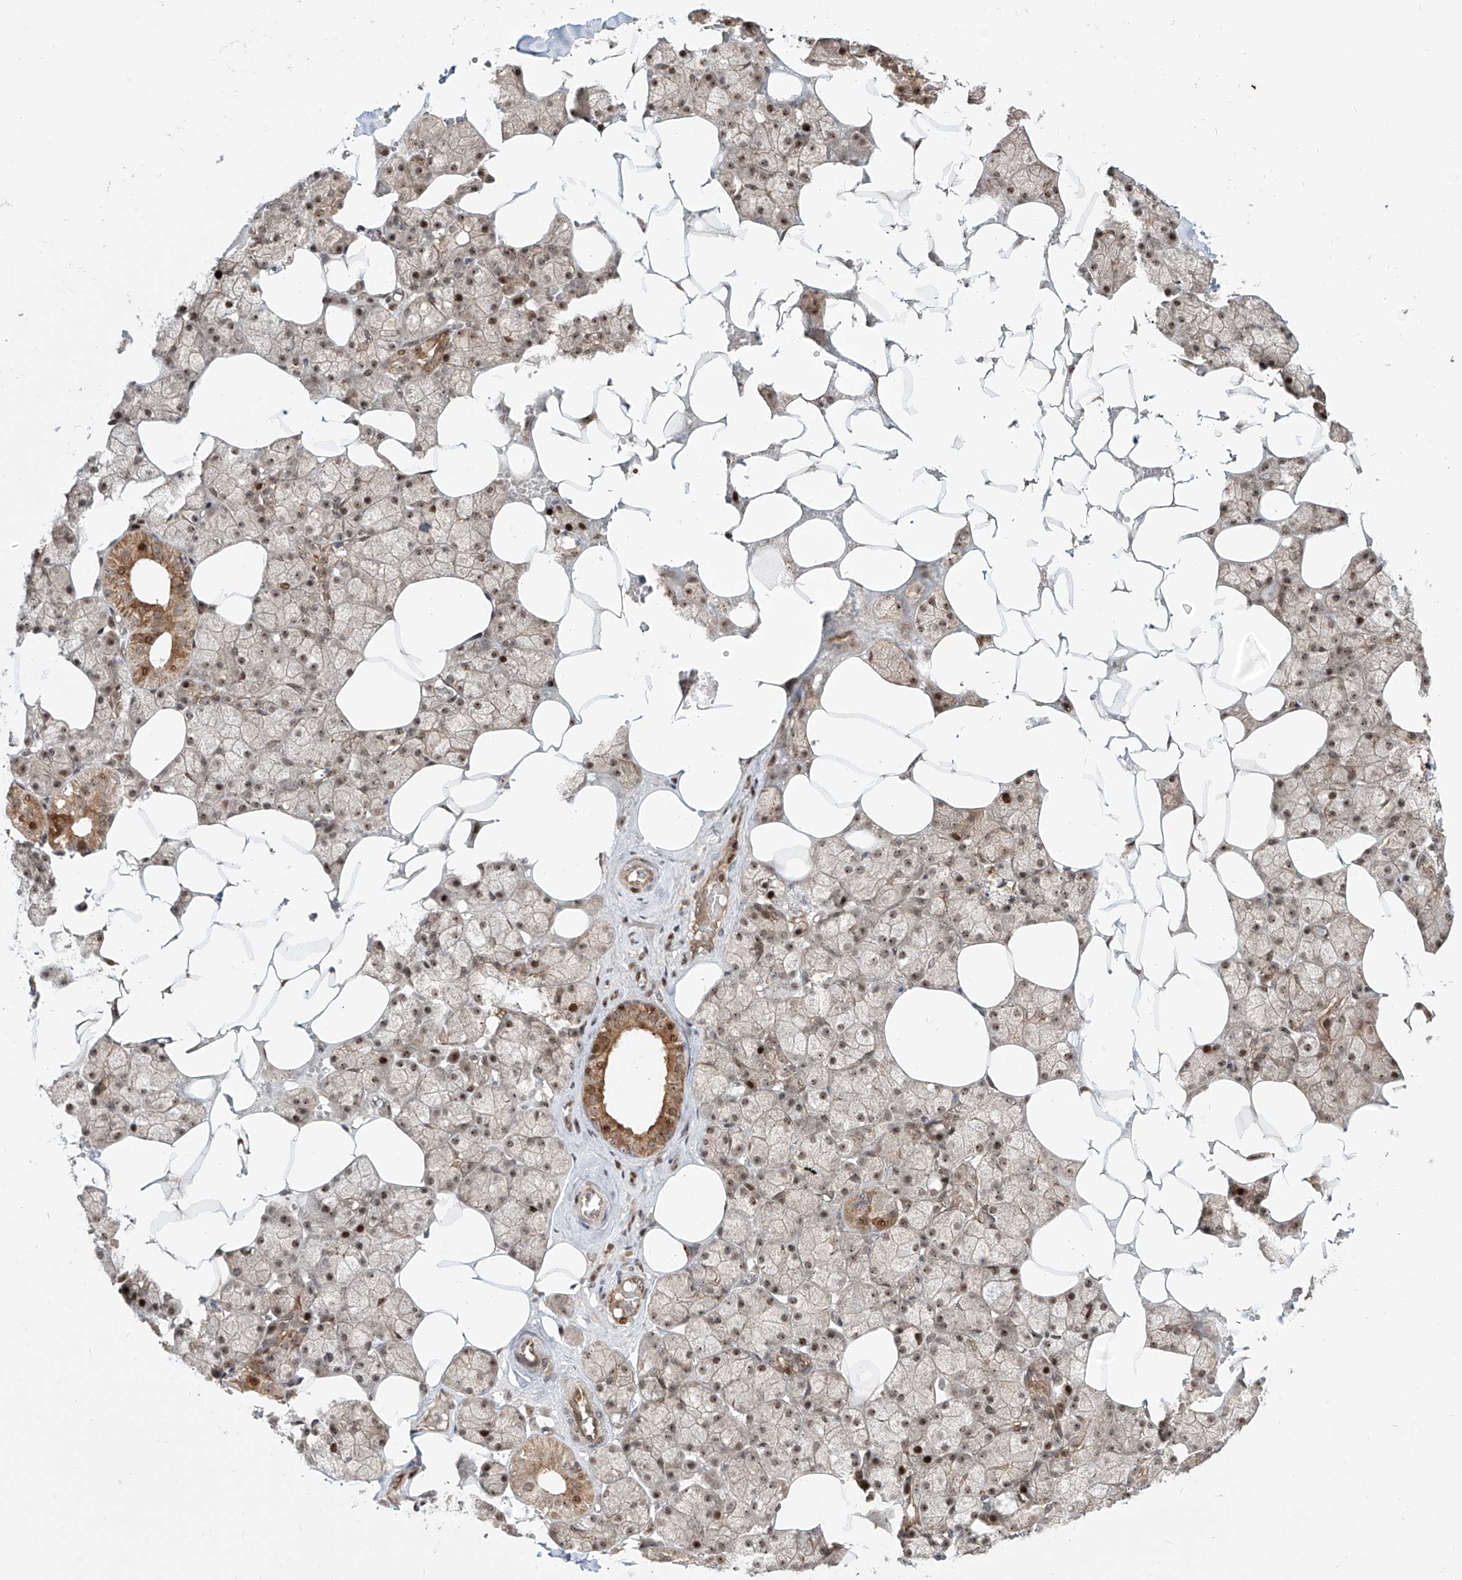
{"staining": {"intensity": "moderate", "quantity": ">75%", "location": "cytoplasmic/membranous,nuclear"}, "tissue": "salivary gland", "cell_type": "Glandular cells", "image_type": "normal", "snomed": [{"axis": "morphology", "description": "Normal tissue, NOS"}, {"axis": "topography", "description": "Salivary gland"}], "caption": "The photomicrograph reveals staining of normal salivary gland, revealing moderate cytoplasmic/membranous,nuclear protein staining (brown color) within glandular cells. The staining was performed using DAB, with brown indicating positive protein expression. Nuclei are stained blue with hematoxylin.", "gene": "ZNF710", "patient": {"sex": "male", "age": 62}}